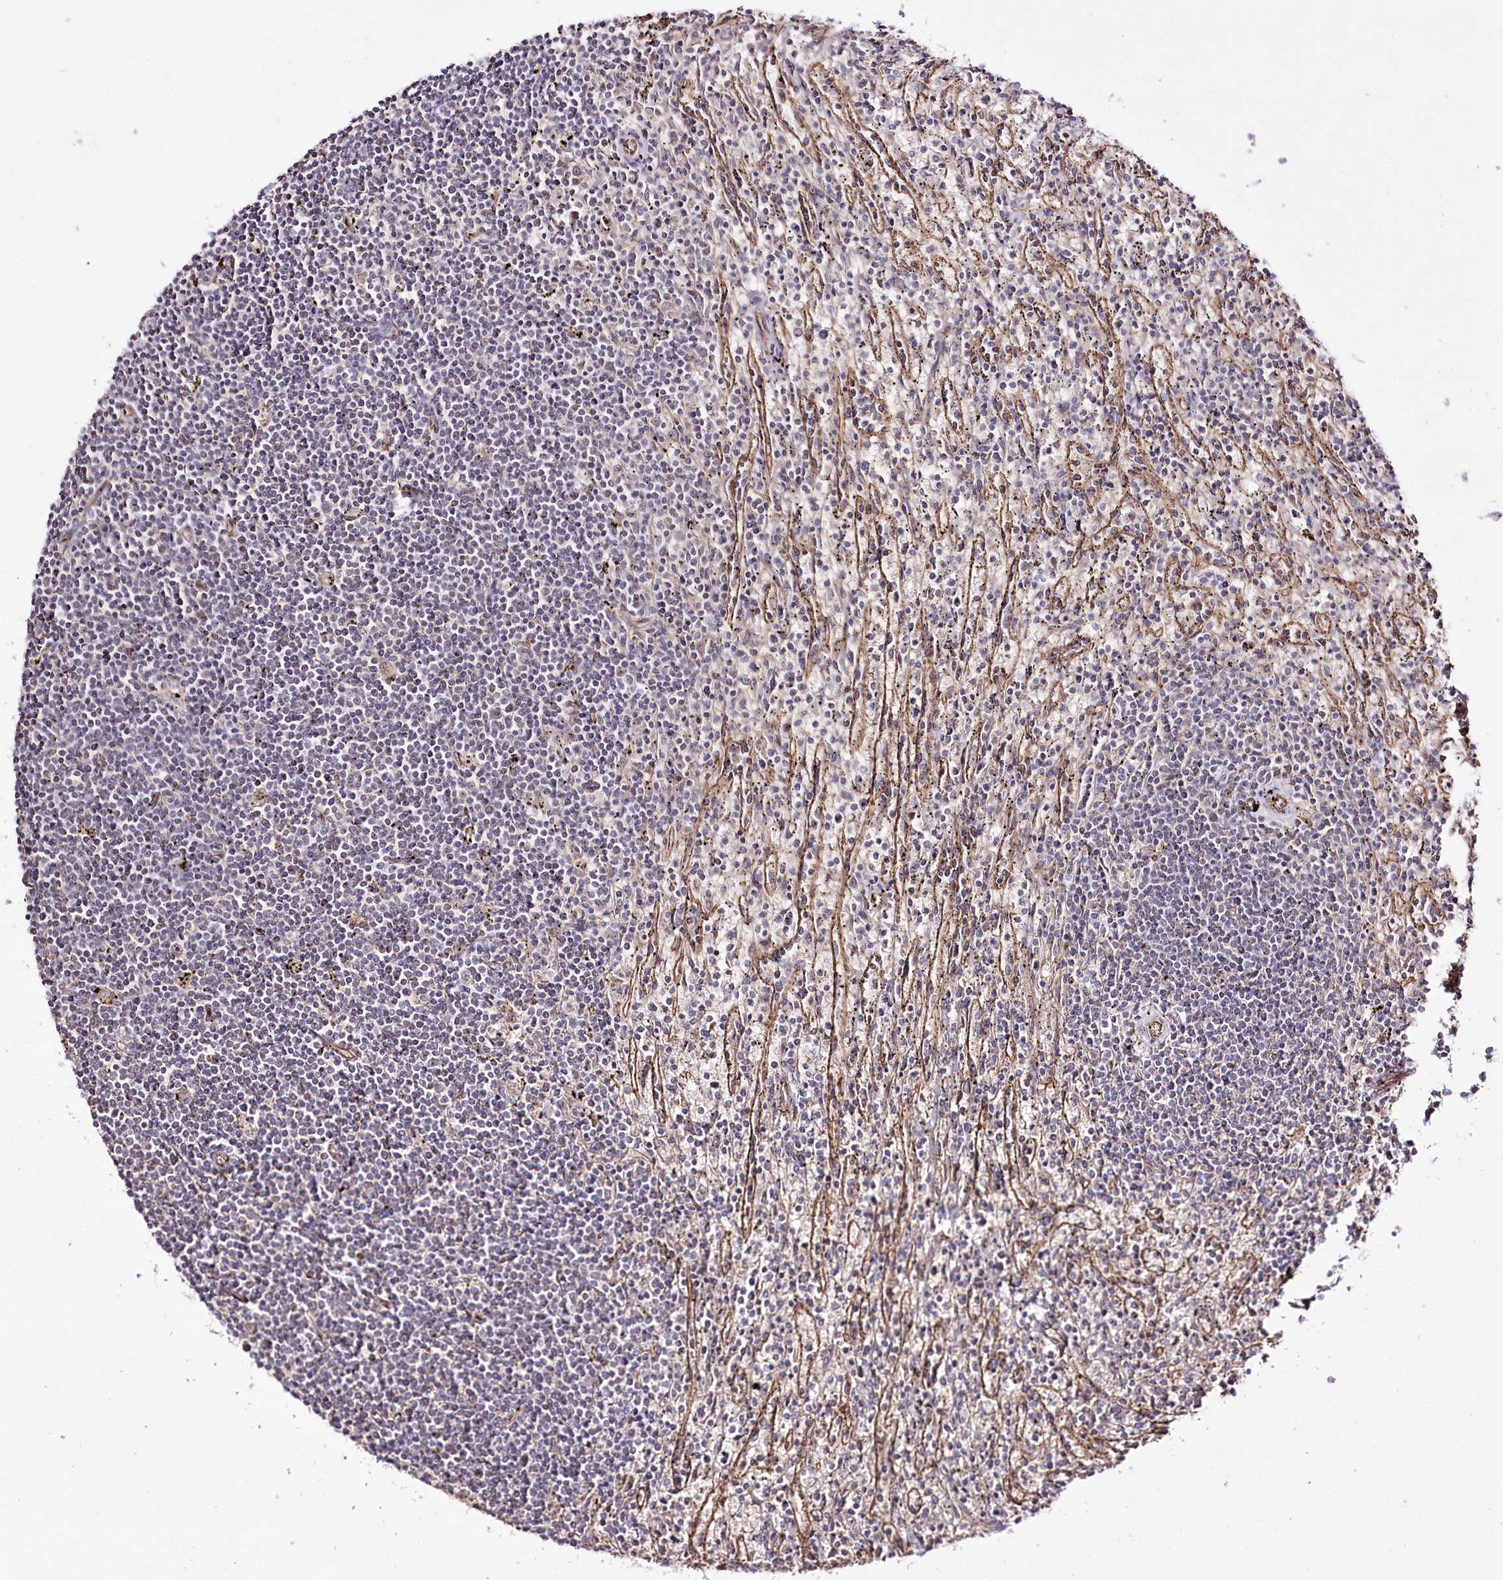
{"staining": {"intensity": "negative", "quantity": "none", "location": "none"}, "tissue": "lymphoma", "cell_type": "Tumor cells", "image_type": "cancer", "snomed": [{"axis": "morphology", "description": "Malignant lymphoma, non-Hodgkin's type, Low grade"}, {"axis": "topography", "description": "Spleen"}], "caption": "Immunohistochemistry photomicrograph of human lymphoma stained for a protein (brown), which displays no positivity in tumor cells.", "gene": "REXO2", "patient": {"sex": "male", "age": 76}}